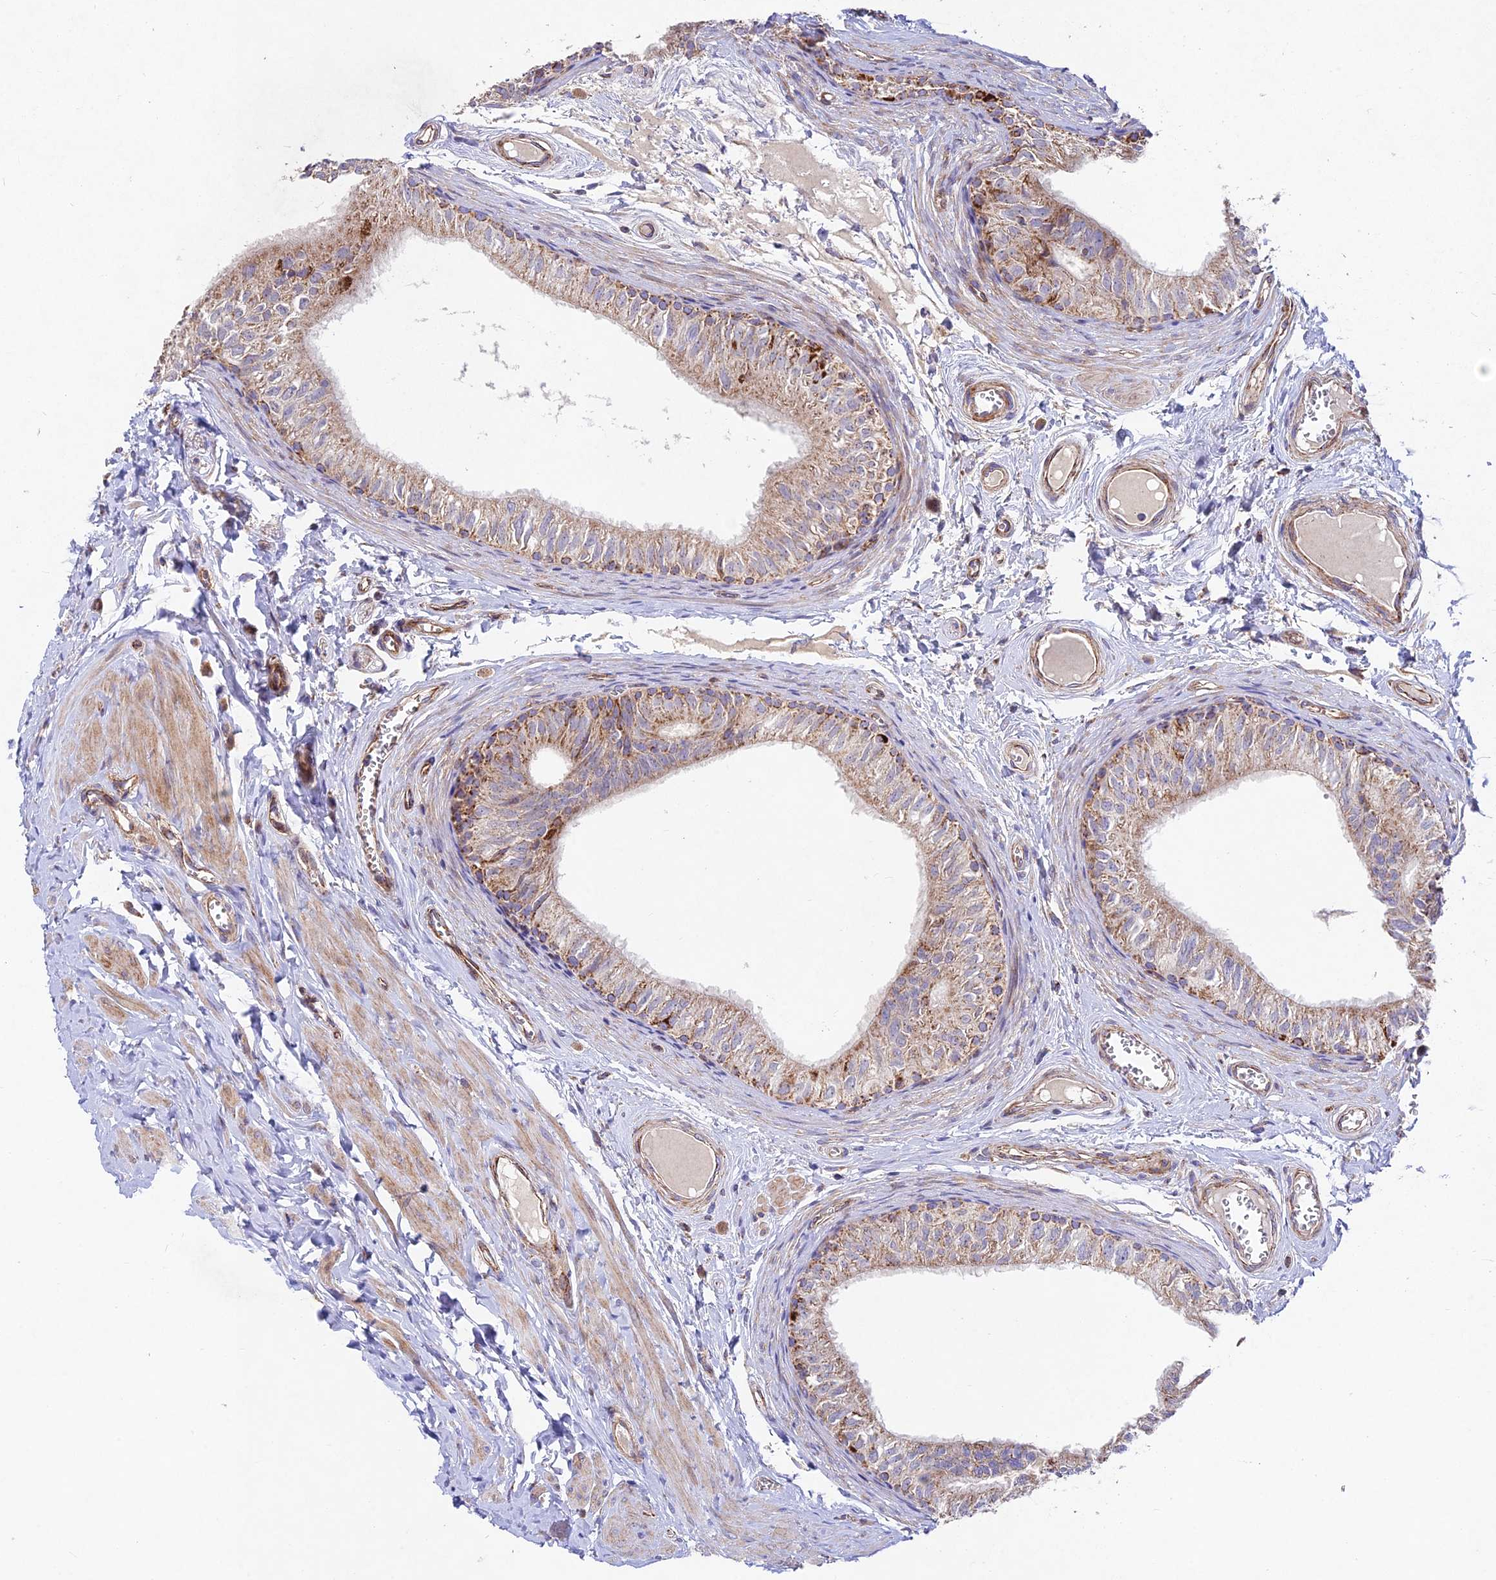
{"staining": {"intensity": "moderate", "quantity": "25%-75%", "location": "cytoplasmic/membranous"}, "tissue": "epididymis", "cell_type": "Glandular cells", "image_type": "normal", "snomed": [{"axis": "morphology", "description": "Normal tissue, NOS"}, {"axis": "topography", "description": "Epididymis"}], "caption": "This is a micrograph of immunohistochemistry (IHC) staining of unremarkable epididymis, which shows moderate expression in the cytoplasmic/membranous of glandular cells.", "gene": "KHDC3L", "patient": {"sex": "male", "age": 42}}